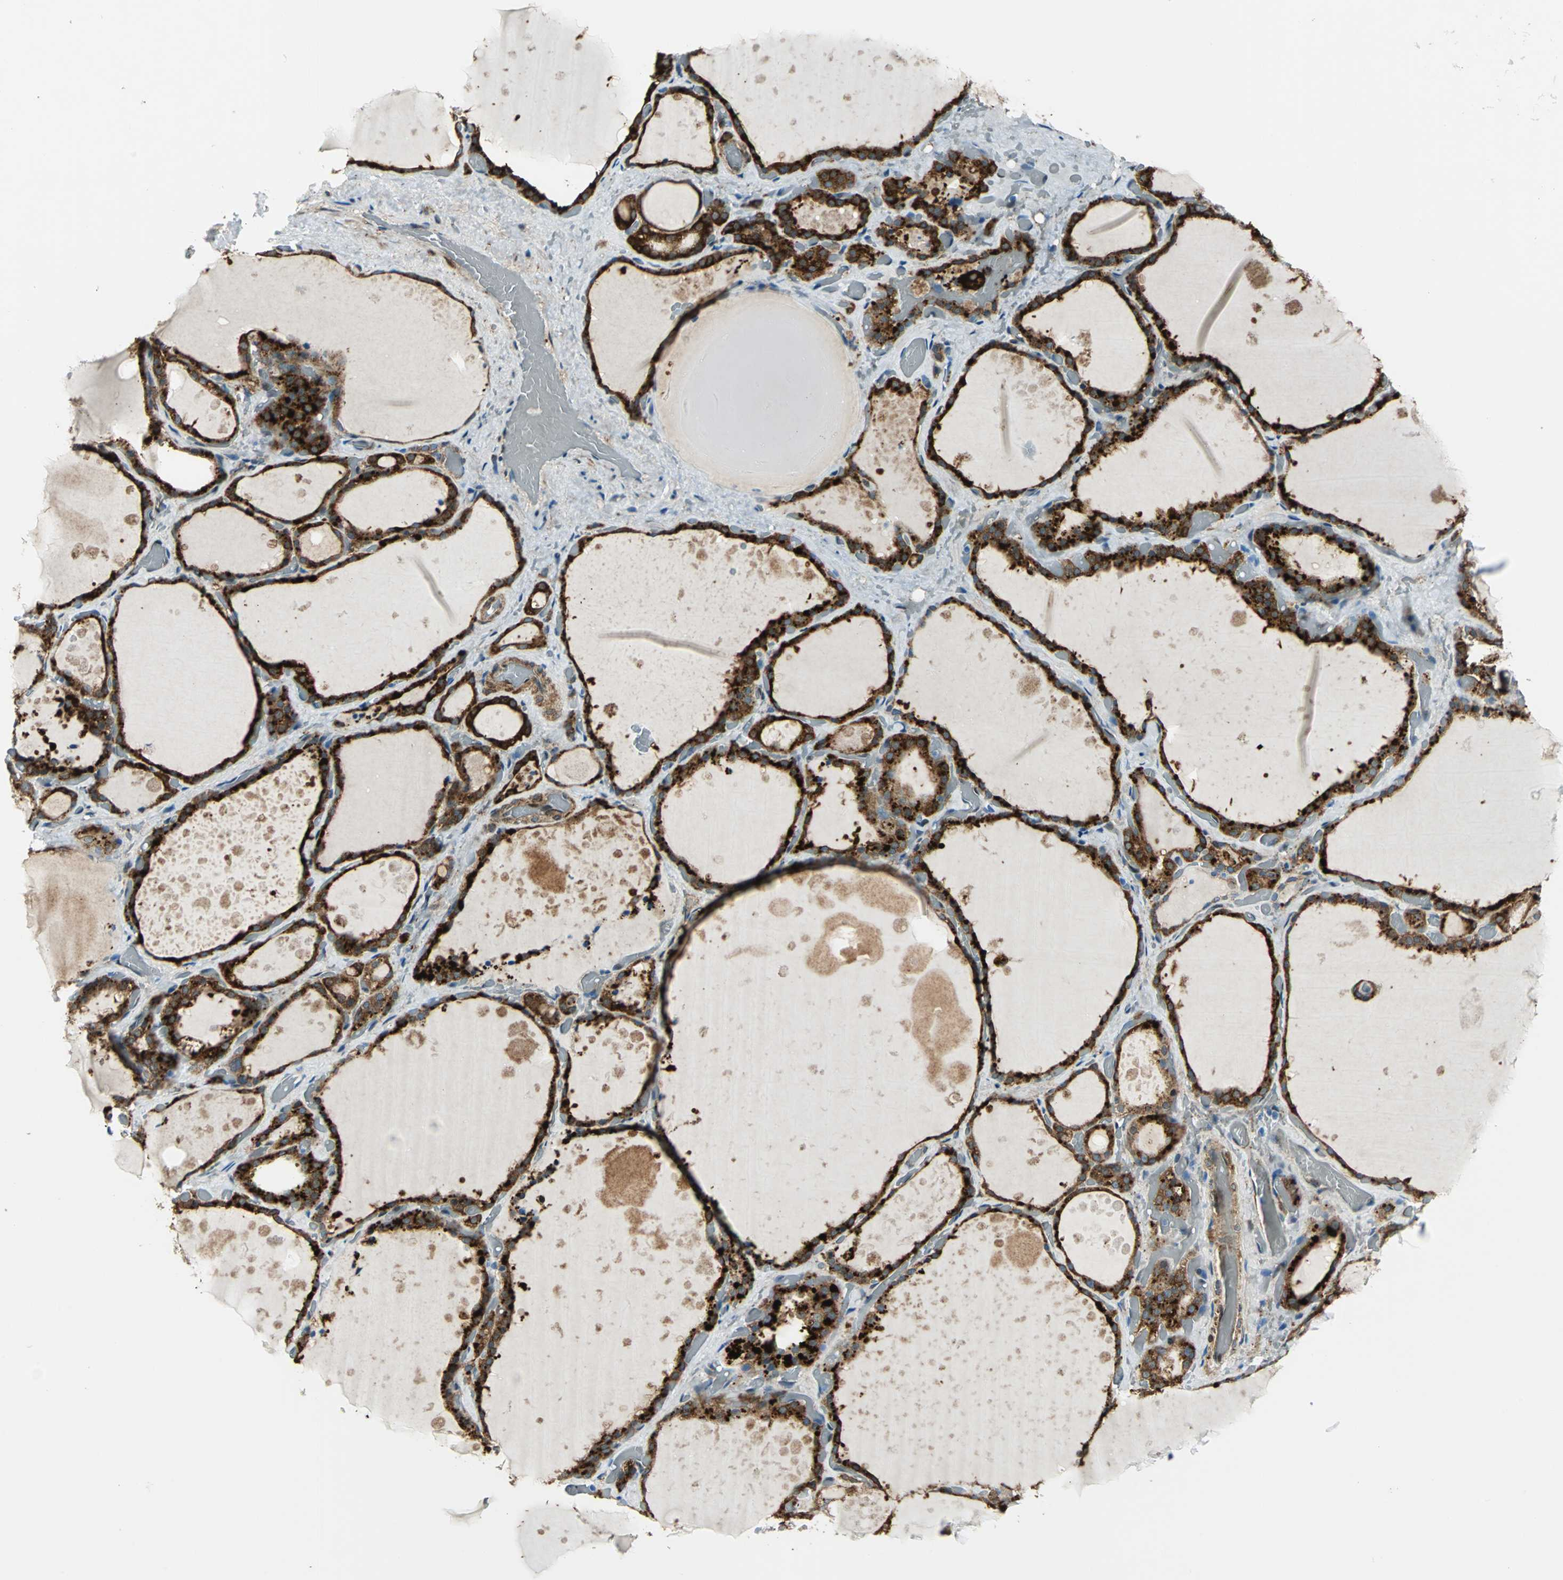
{"staining": {"intensity": "strong", "quantity": ">75%", "location": "cytoplasmic/membranous"}, "tissue": "thyroid gland", "cell_type": "Glandular cells", "image_type": "normal", "snomed": [{"axis": "morphology", "description": "Normal tissue, NOS"}, {"axis": "topography", "description": "Thyroid gland"}], "caption": "Immunohistochemical staining of unremarkable human thyroid gland displays high levels of strong cytoplasmic/membranous staining in approximately >75% of glandular cells.", "gene": "HSPB1", "patient": {"sex": "male", "age": 61}}